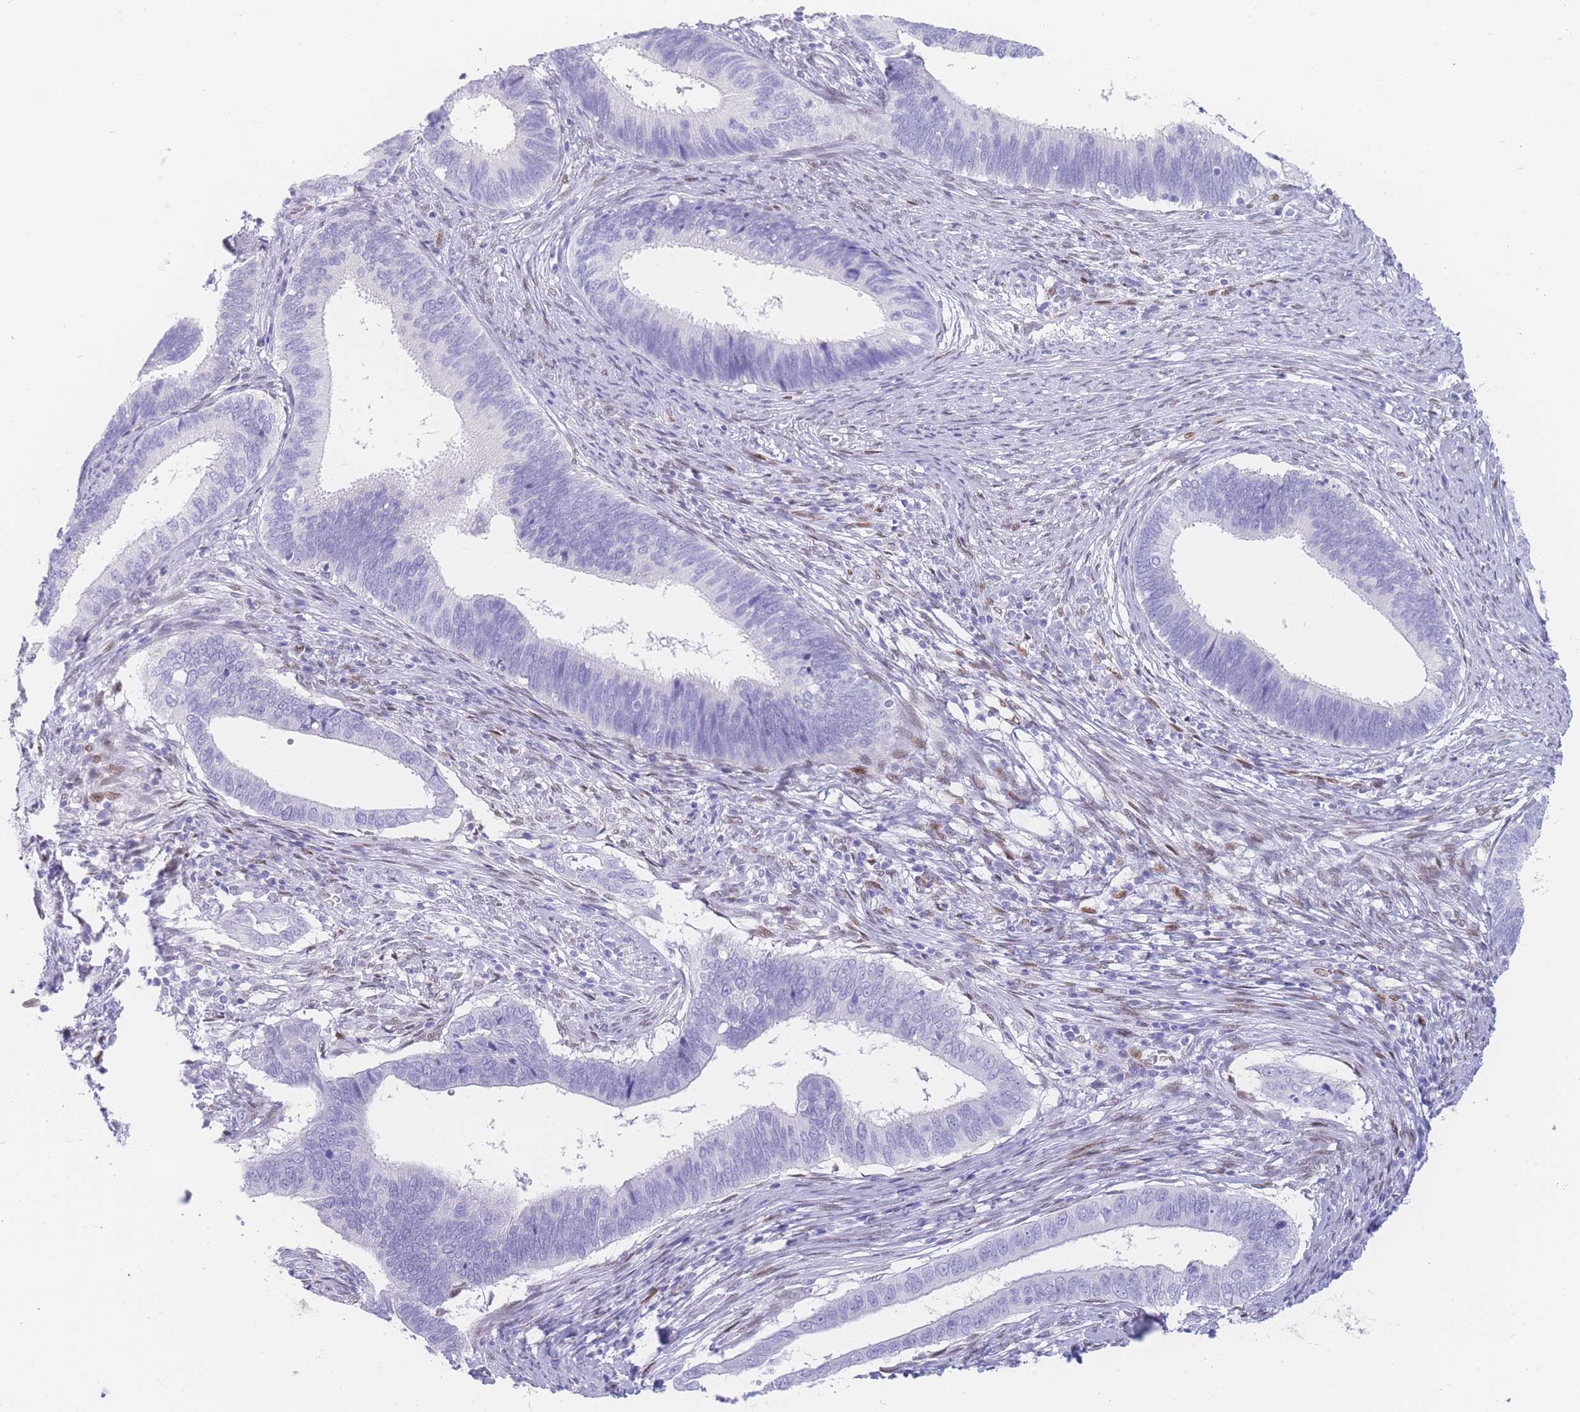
{"staining": {"intensity": "negative", "quantity": "none", "location": "none"}, "tissue": "cervical cancer", "cell_type": "Tumor cells", "image_type": "cancer", "snomed": [{"axis": "morphology", "description": "Adenocarcinoma, NOS"}, {"axis": "topography", "description": "Cervix"}], "caption": "Tumor cells show no significant protein expression in cervical cancer (adenocarcinoma). (IHC, brightfield microscopy, high magnification).", "gene": "PSMB5", "patient": {"sex": "female", "age": 42}}